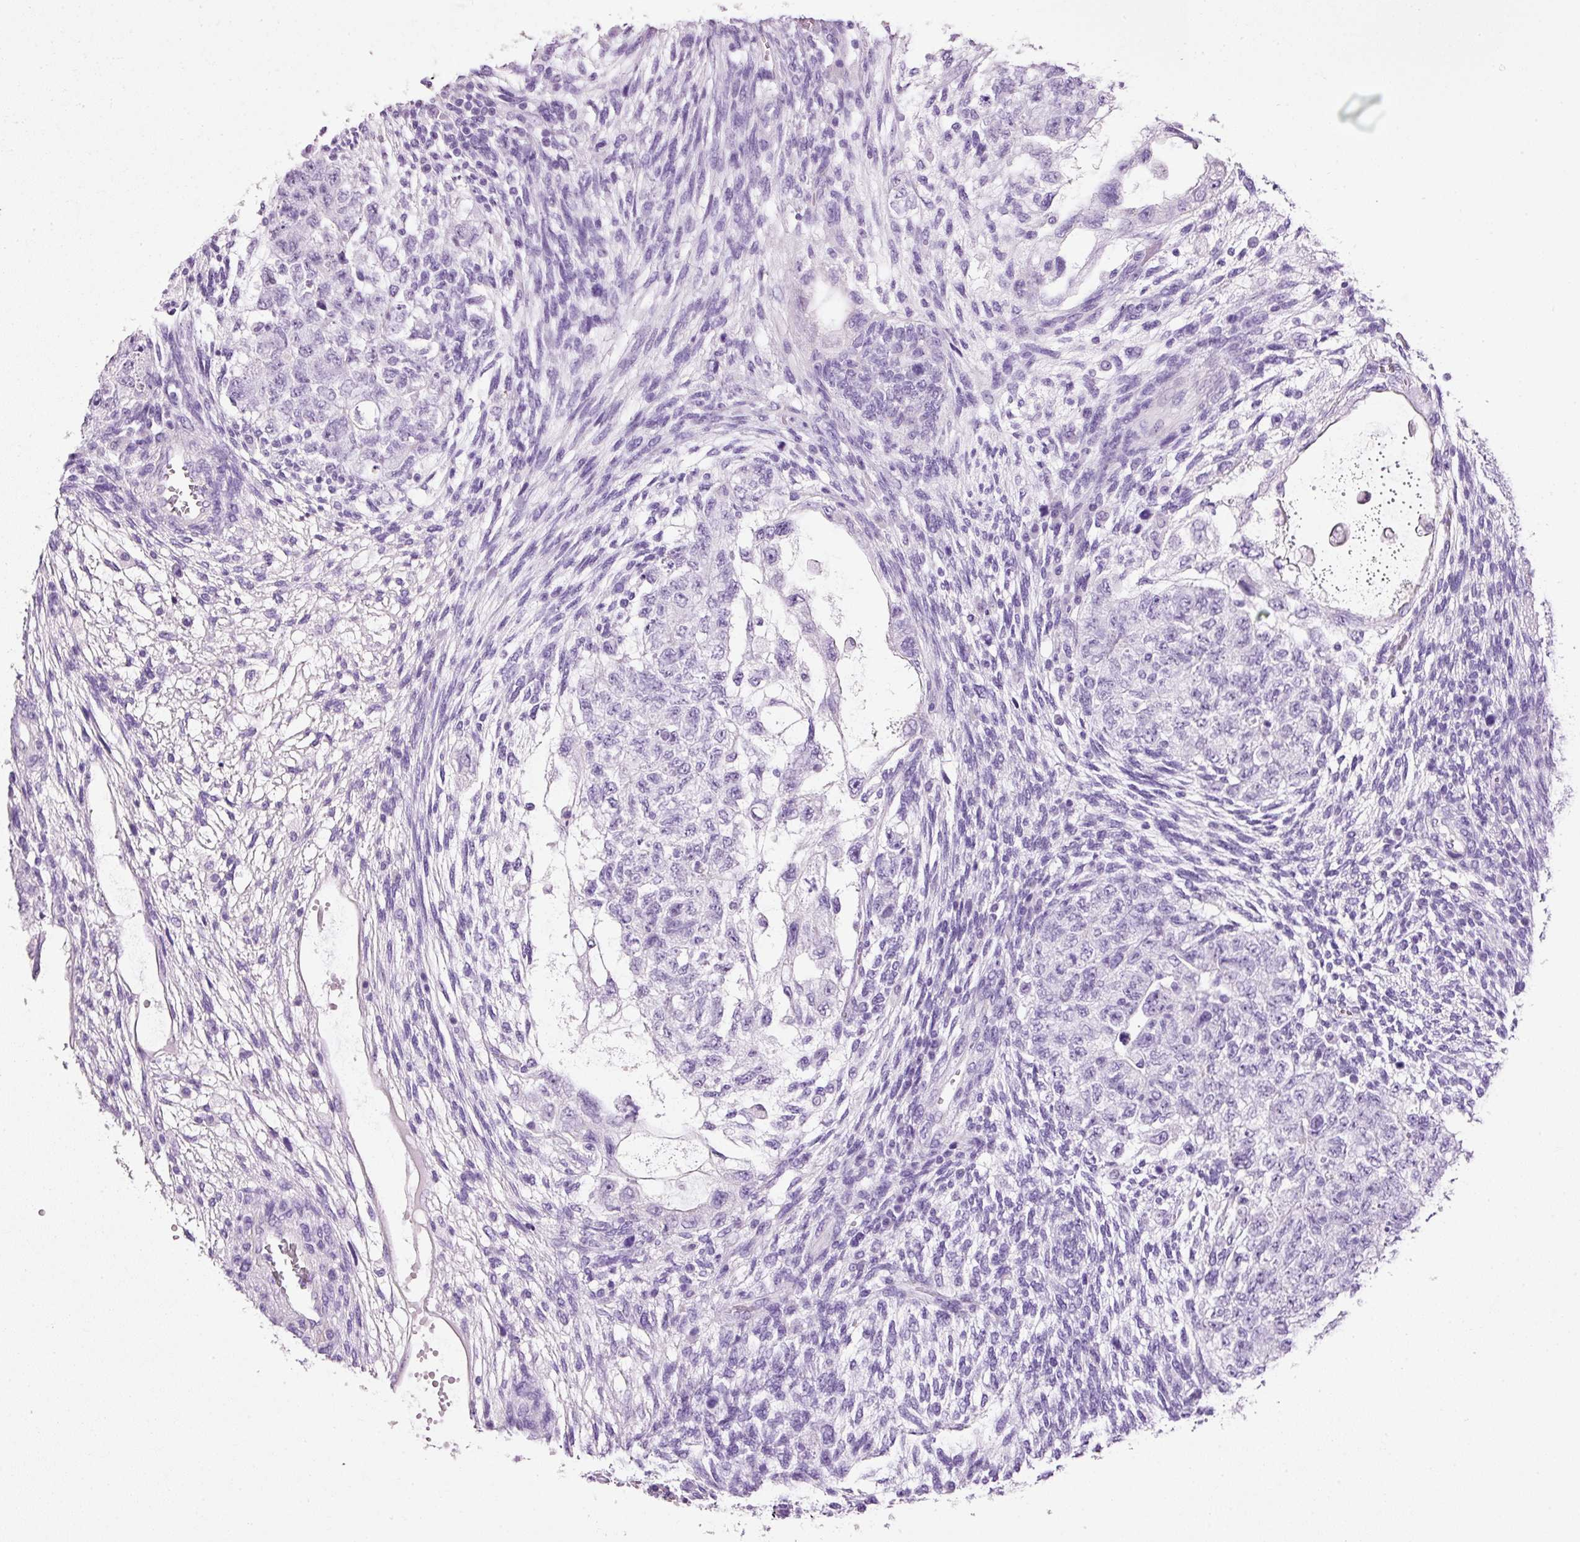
{"staining": {"intensity": "negative", "quantity": "none", "location": "none"}, "tissue": "testis cancer", "cell_type": "Tumor cells", "image_type": "cancer", "snomed": [{"axis": "morphology", "description": "Normal tissue, NOS"}, {"axis": "morphology", "description": "Carcinoma, Embryonal, NOS"}, {"axis": "topography", "description": "Testis"}], "caption": "Embryonal carcinoma (testis) stained for a protein using IHC demonstrates no expression tumor cells.", "gene": "BSND", "patient": {"sex": "male", "age": 36}}